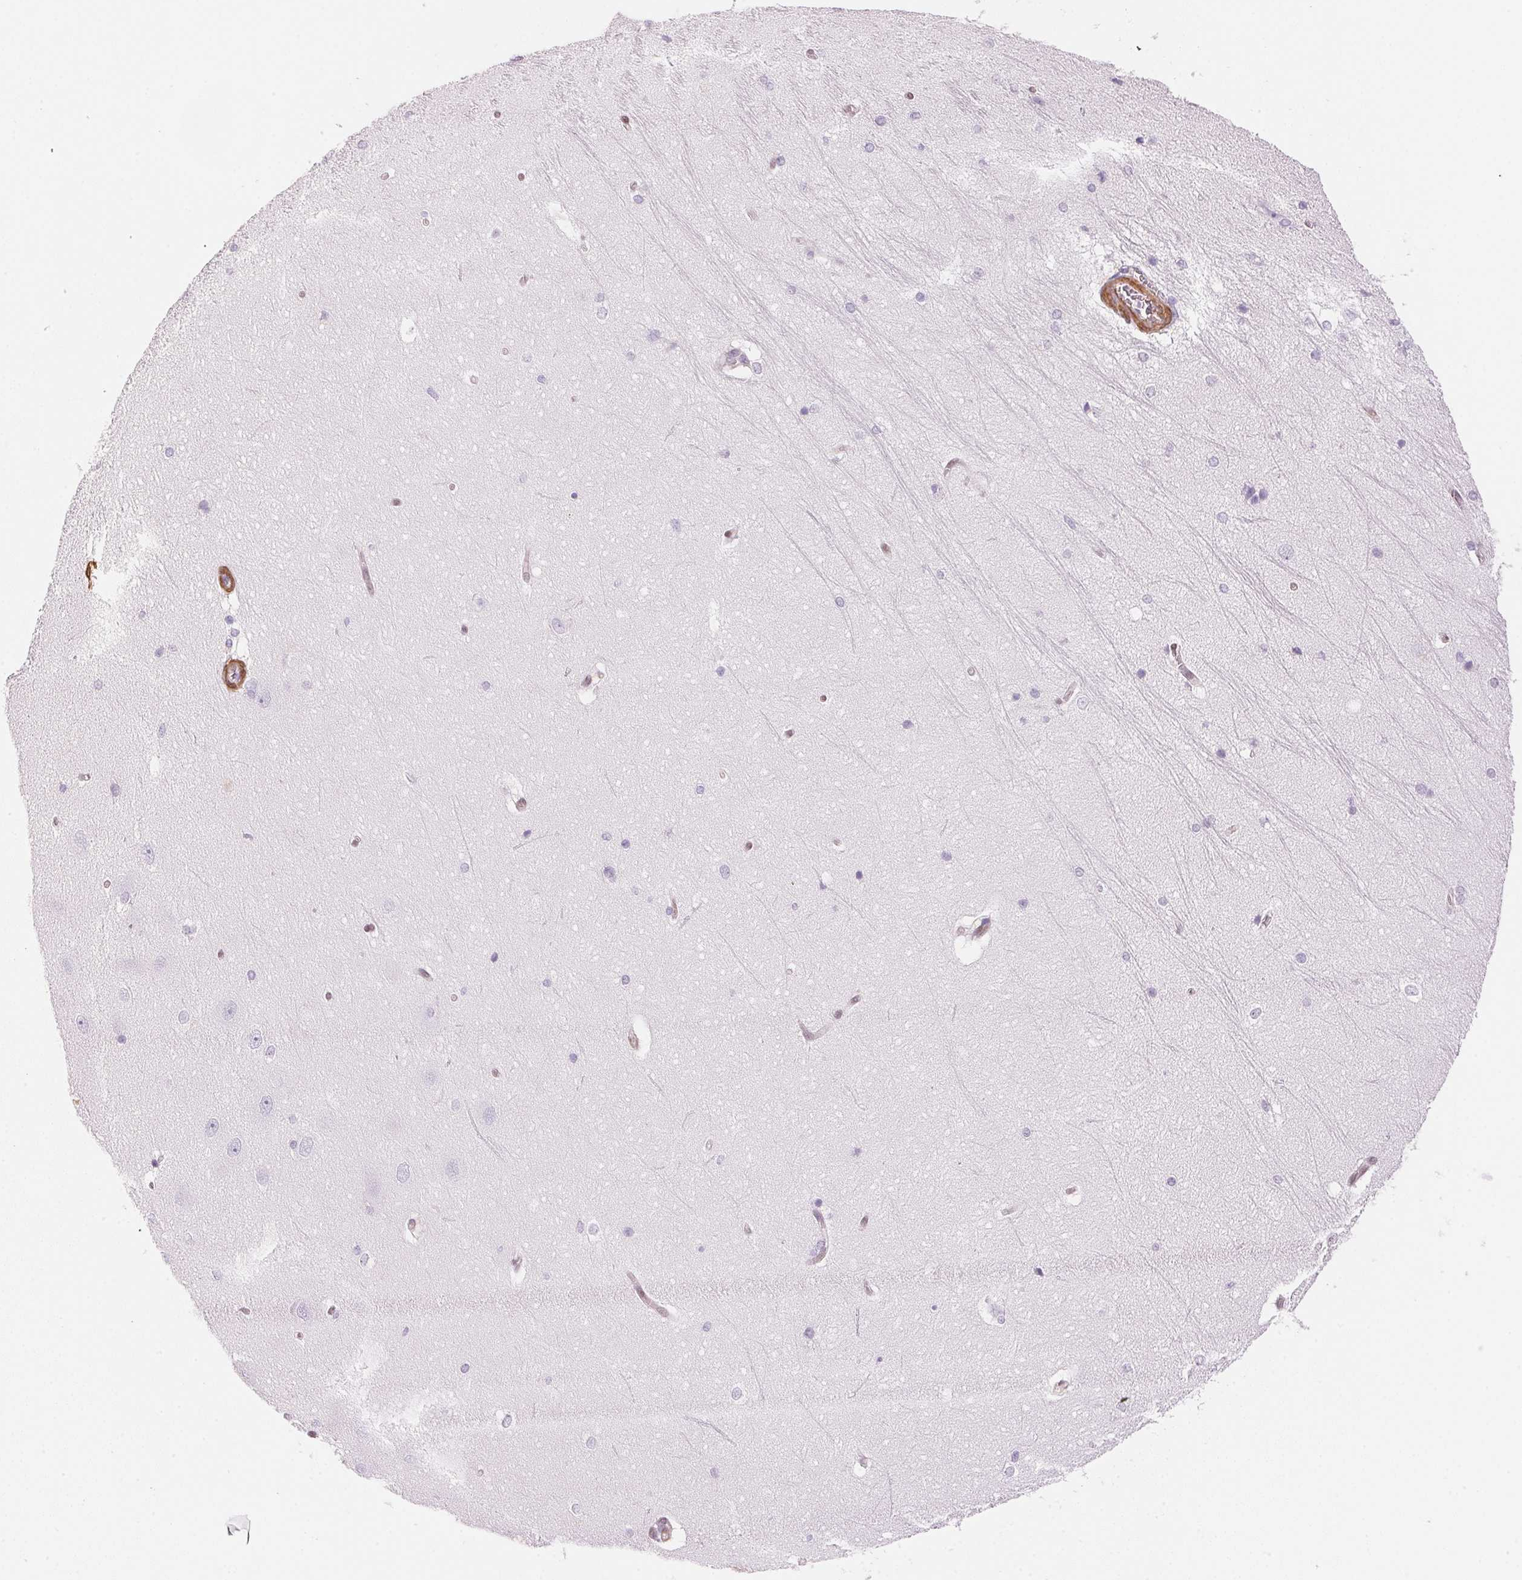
{"staining": {"intensity": "negative", "quantity": "none", "location": "none"}, "tissue": "hippocampus", "cell_type": "Glial cells", "image_type": "normal", "snomed": [{"axis": "morphology", "description": "Normal tissue, NOS"}, {"axis": "topography", "description": "Cerebral cortex"}, {"axis": "topography", "description": "Hippocampus"}], "caption": "Immunohistochemistry histopathology image of normal hippocampus: human hippocampus stained with DAB displays no significant protein expression in glial cells. (Brightfield microscopy of DAB (3,3'-diaminobenzidine) immunohistochemistry (IHC) at high magnification).", "gene": "SMTN", "patient": {"sex": "female", "age": 19}}